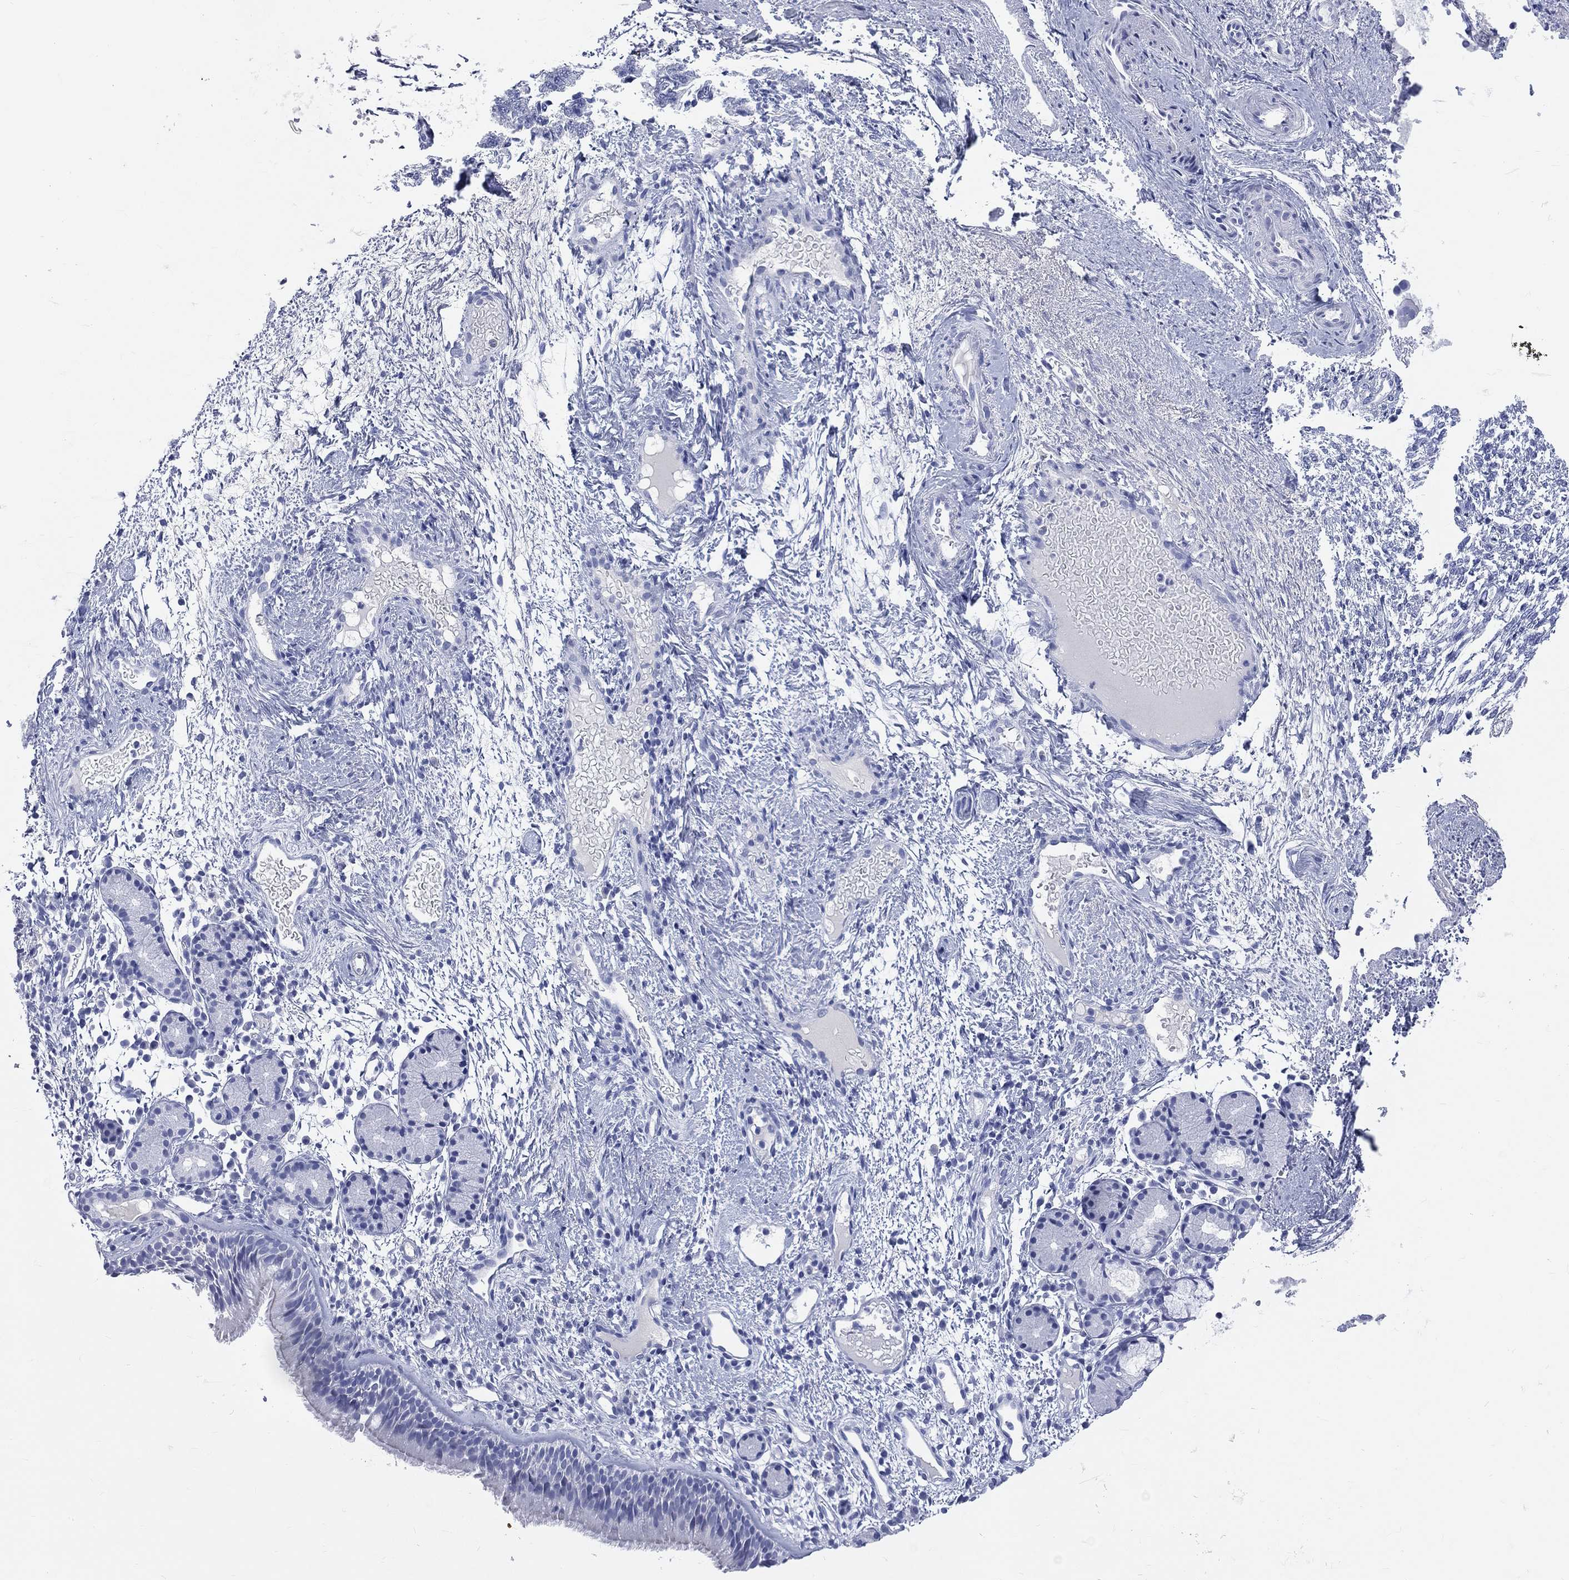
{"staining": {"intensity": "negative", "quantity": "none", "location": "none"}, "tissue": "nasopharynx", "cell_type": "Respiratory epithelial cells", "image_type": "normal", "snomed": [{"axis": "morphology", "description": "Normal tissue, NOS"}, {"axis": "morphology", "description": "Inflammation, NOS"}, {"axis": "topography", "description": "Nasopharynx"}], "caption": "Micrograph shows no protein positivity in respiratory epithelial cells of benign nasopharynx.", "gene": "CYLC1", "patient": {"sex": "female", "age": 55}}